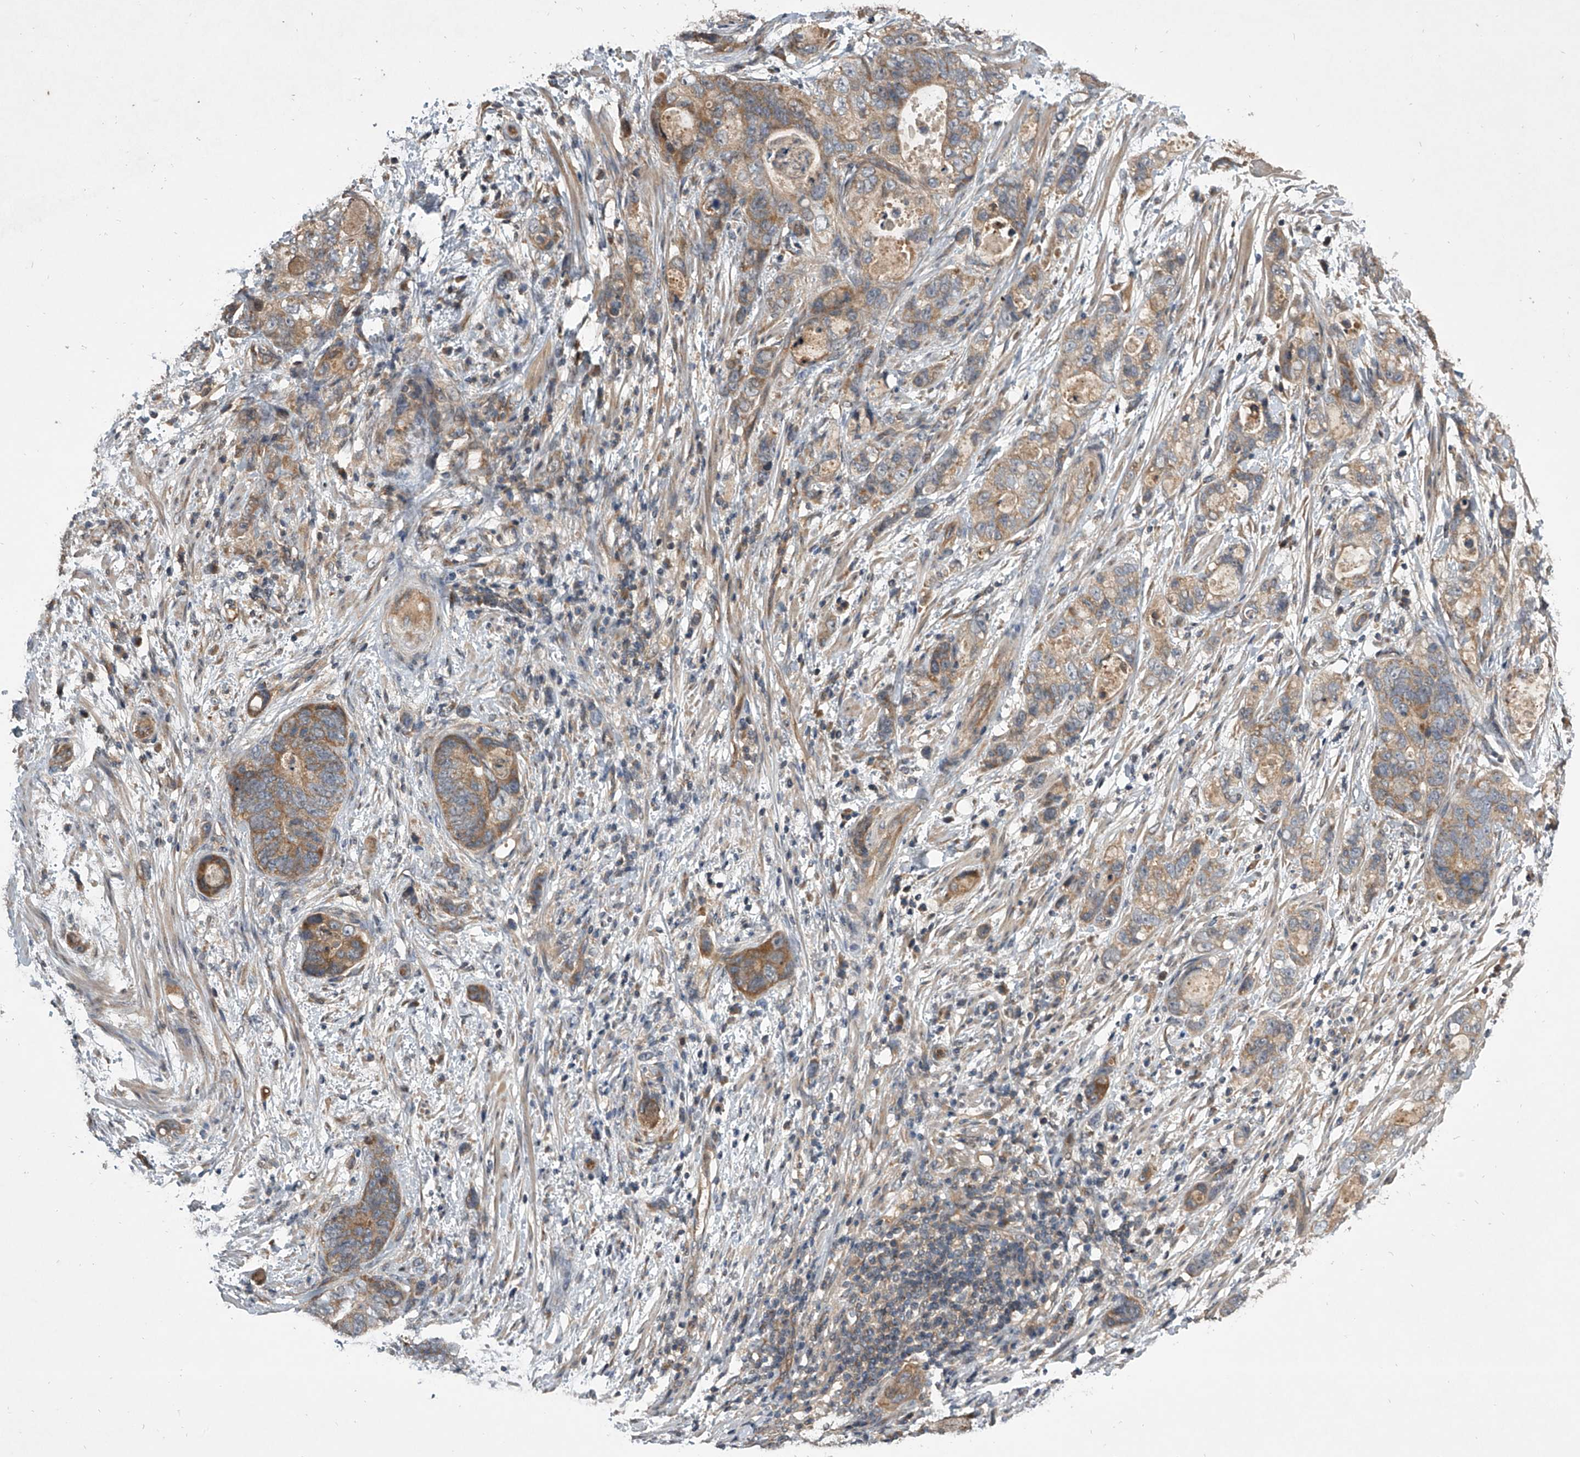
{"staining": {"intensity": "moderate", "quantity": ">75%", "location": "cytoplasmic/membranous"}, "tissue": "stomach cancer", "cell_type": "Tumor cells", "image_type": "cancer", "snomed": [{"axis": "morphology", "description": "Normal tissue, NOS"}, {"axis": "morphology", "description": "Adenocarcinoma, NOS"}, {"axis": "topography", "description": "Stomach"}], "caption": "There is medium levels of moderate cytoplasmic/membranous staining in tumor cells of stomach adenocarcinoma, as demonstrated by immunohistochemical staining (brown color).", "gene": "NFS1", "patient": {"sex": "female", "age": 89}}